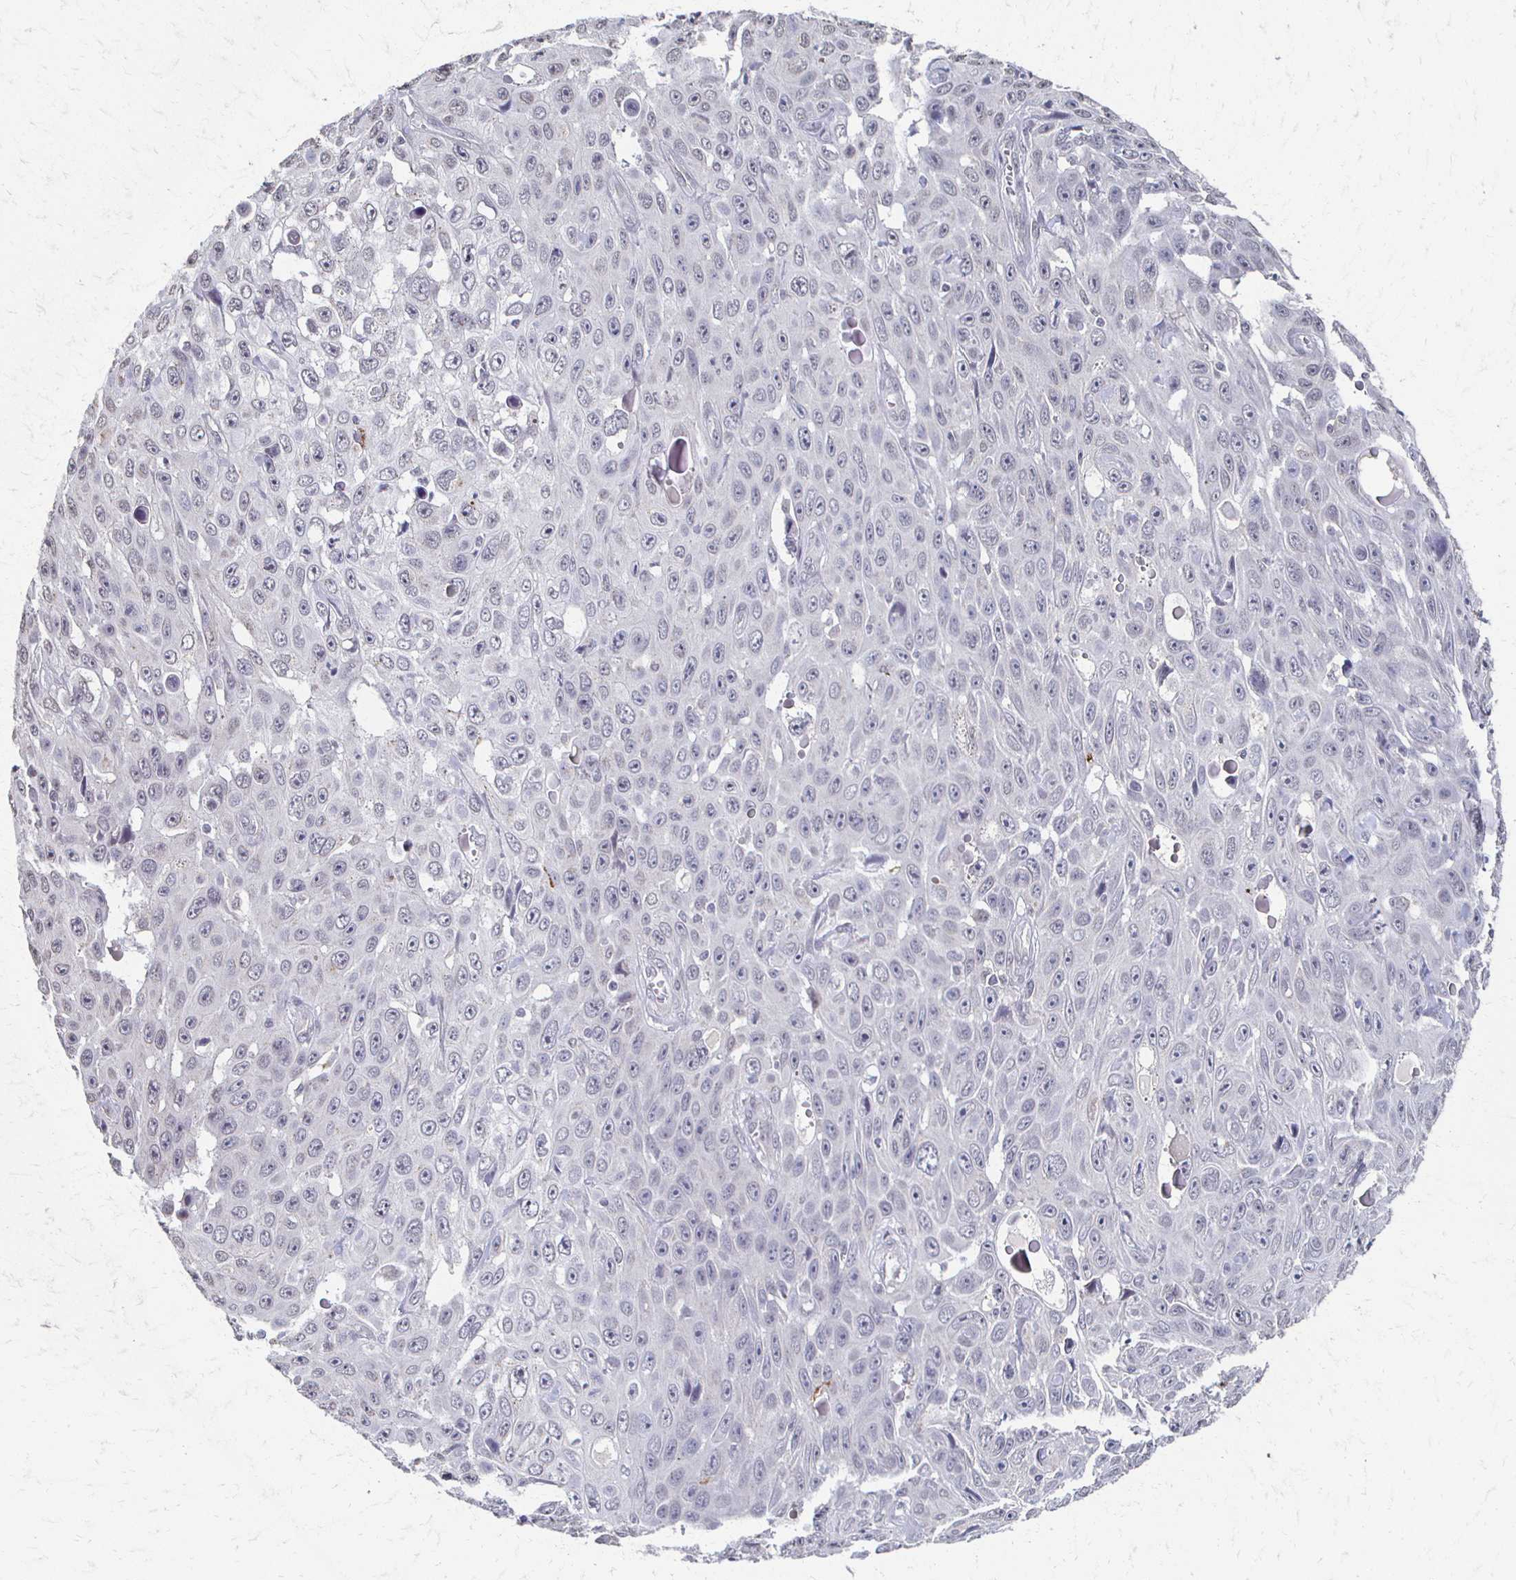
{"staining": {"intensity": "negative", "quantity": "none", "location": "none"}, "tissue": "skin cancer", "cell_type": "Tumor cells", "image_type": "cancer", "snomed": [{"axis": "morphology", "description": "Squamous cell carcinoma, NOS"}, {"axis": "topography", "description": "Skin"}], "caption": "A high-resolution image shows immunohistochemistry staining of squamous cell carcinoma (skin), which exhibits no significant positivity in tumor cells. (Stains: DAB (3,3'-diaminobenzidine) immunohistochemistry (IHC) with hematoxylin counter stain, Microscopy: brightfield microscopy at high magnification).", "gene": "DAB1", "patient": {"sex": "male", "age": 82}}